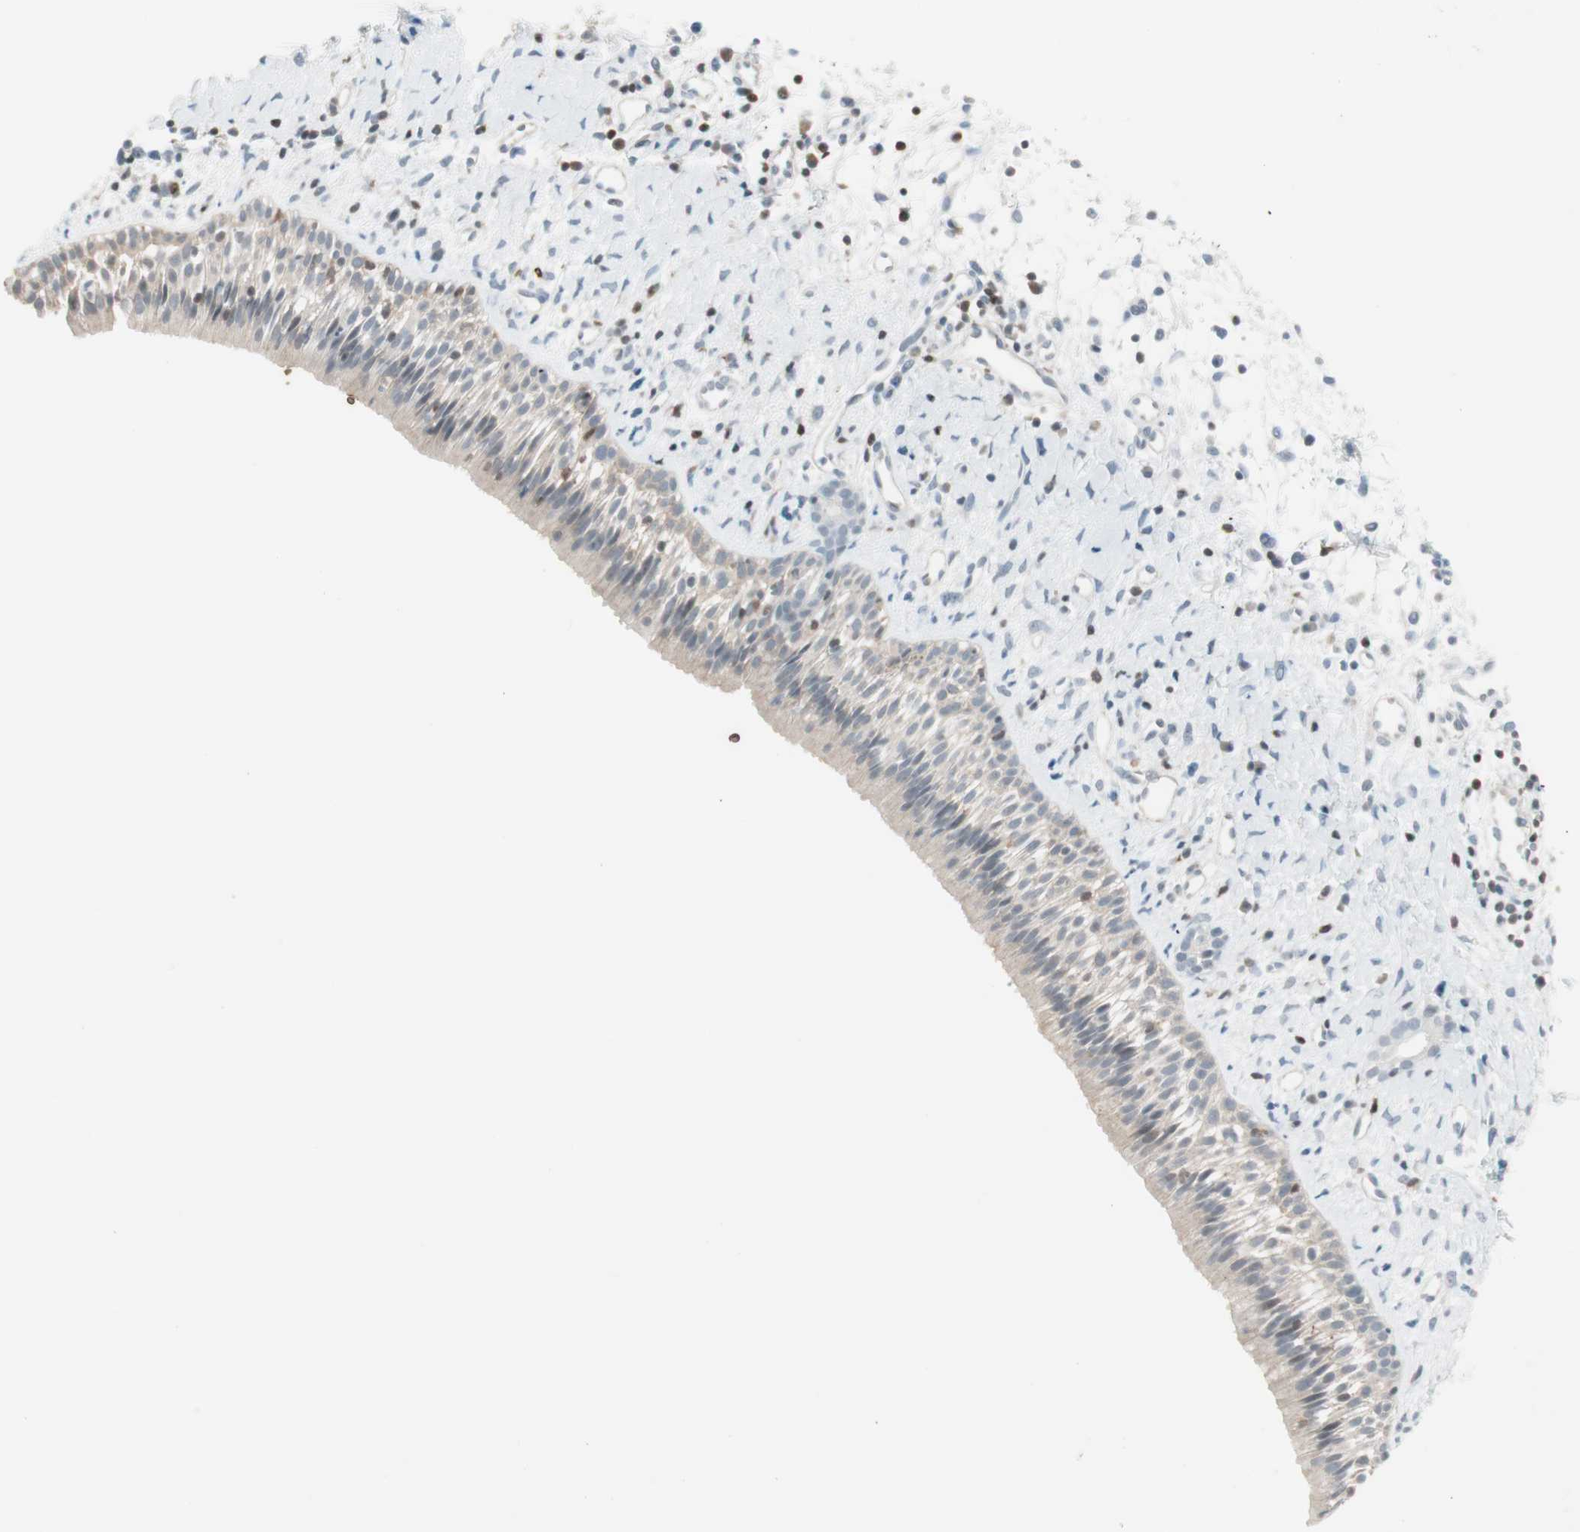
{"staining": {"intensity": "weak", "quantity": "<25%", "location": "cytoplasmic/membranous"}, "tissue": "nasopharynx", "cell_type": "Respiratory epithelial cells", "image_type": "normal", "snomed": [{"axis": "morphology", "description": "Normal tissue, NOS"}, {"axis": "topography", "description": "Nasopharynx"}], "caption": "IHC image of normal nasopharynx: nasopharynx stained with DAB (3,3'-diaminobenzidine) shows no significant protein positivity in respiratory epithelial cells. (IHC, brightfield microscopy, high magnification).", "gene": "MAP4K1", "patient": {"sex": "male", "age": 22}}